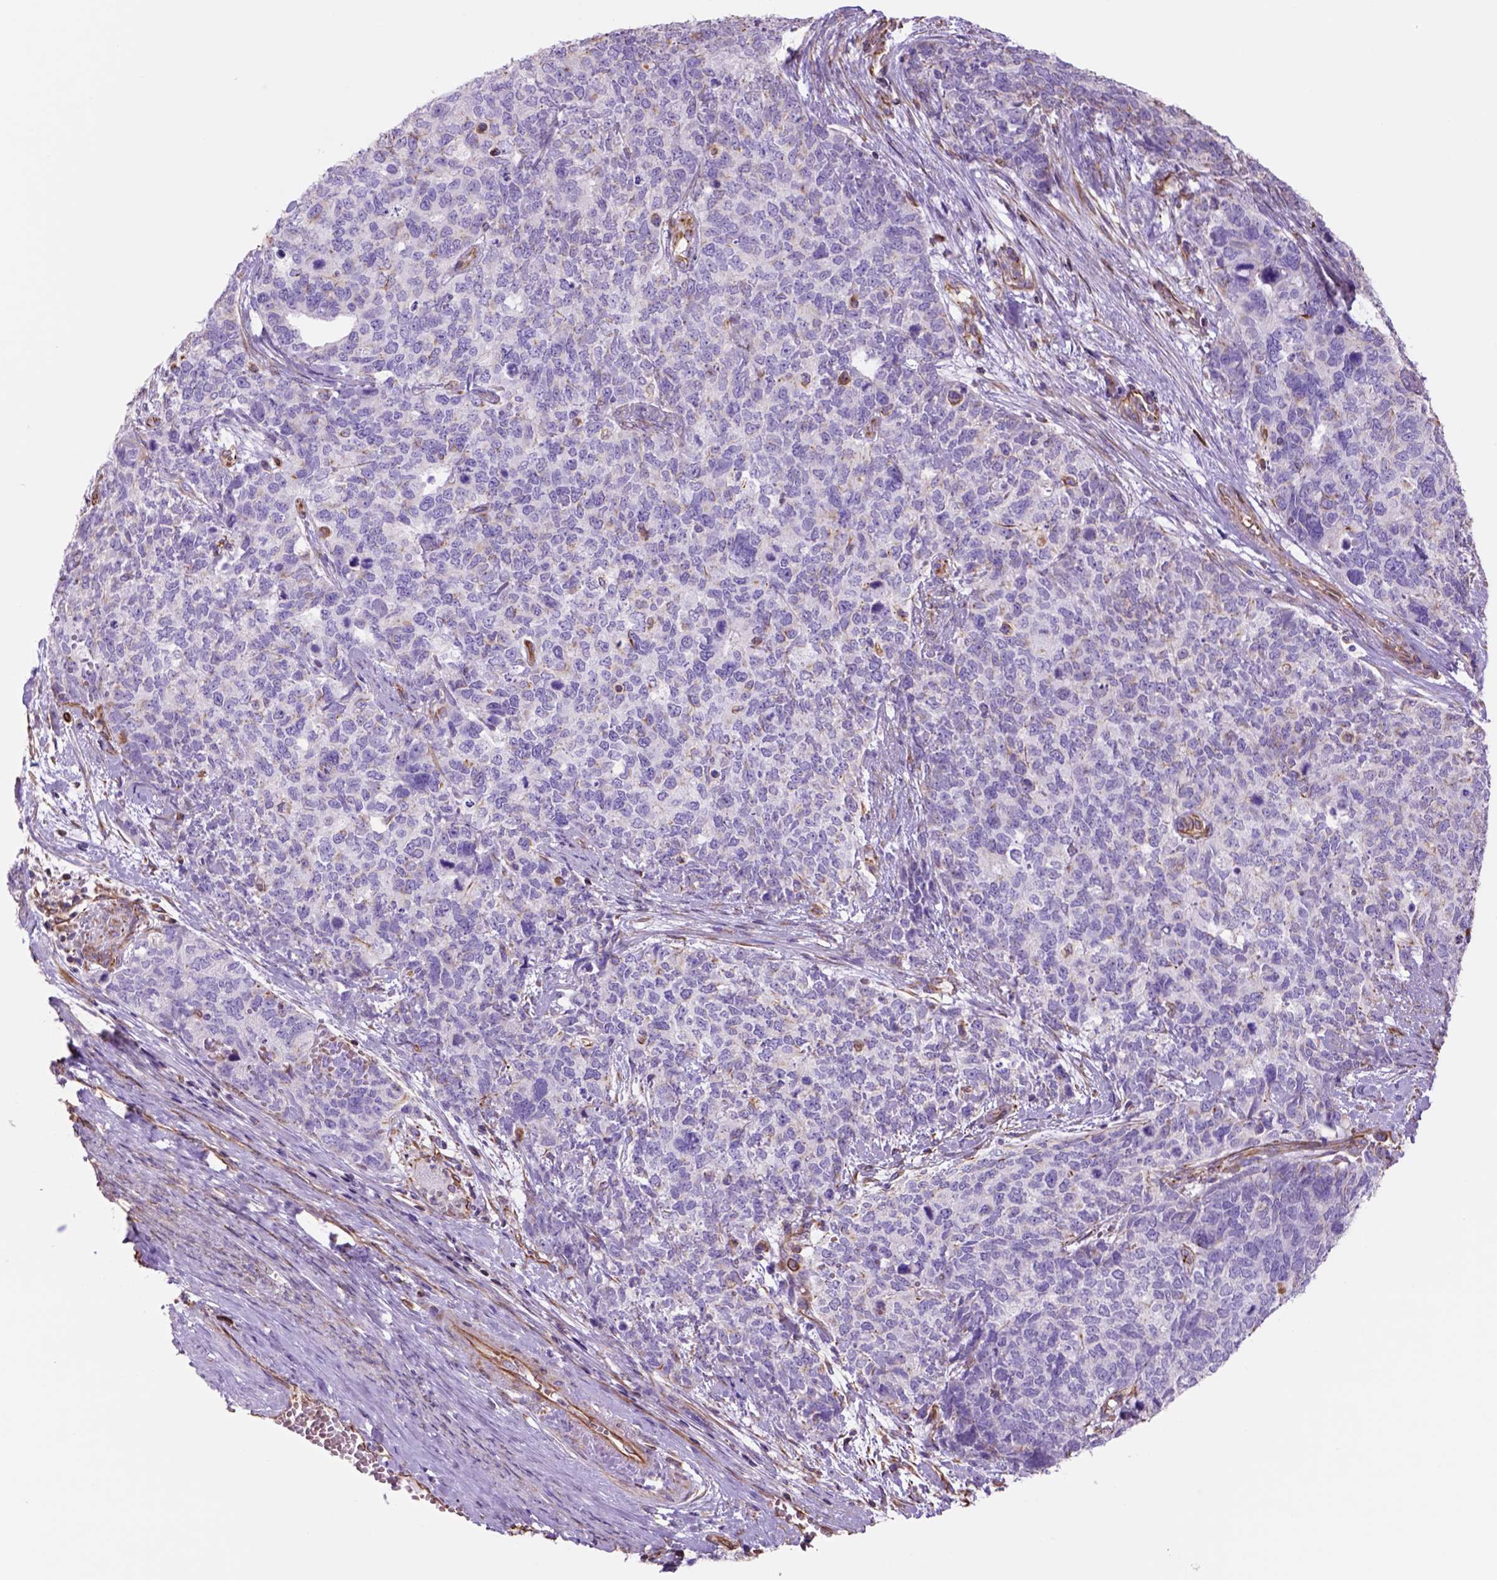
{"staining": {"intensity": "negative", "quantity": "none", "location": "none"}, "tissue": "cervical cancer", "cell_type": "Tumor cells", "image_type": "cancer", "snomed": [{"axis": "morphology", "description": "Squamous cell carcinoma, NOS"}, {"axis": "topography", "description": "Cervix"}], "caption": "Immunohistochemical staining of cervical cancer shows no significant positivity in tumor cells.", "gene": "ZZZ3", "patient": {"sex": "female", "age": 63}}